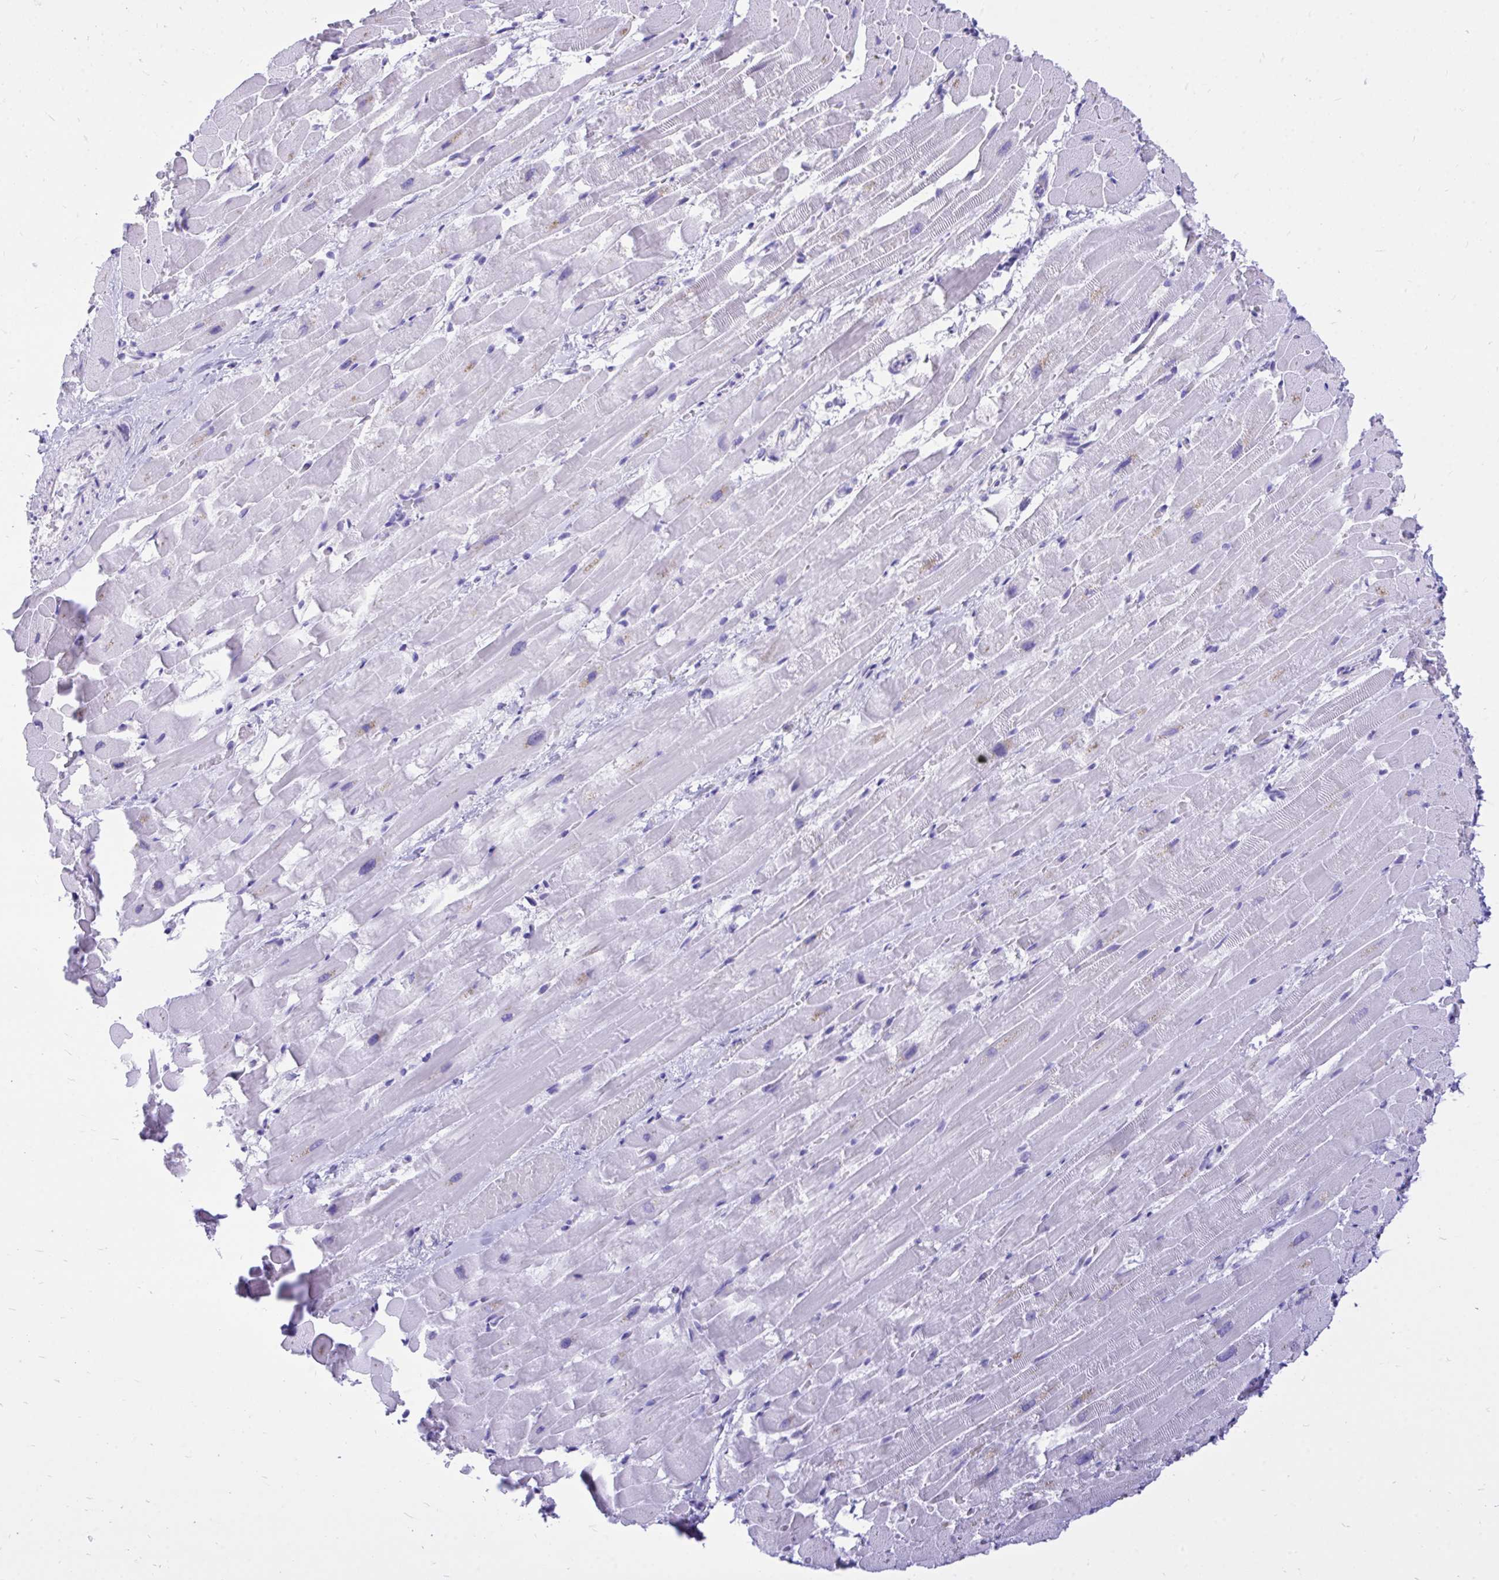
{"staining": {"intensity": "weak", "quantity": "<25%", "location": "cytoplasmic/membranous"}, "tissue": "heart muscle", "cell_type": "Cardiomyocytes", "image_type": "normal", "snomed": [{"axis": "morphology", "description": "Normal tissue, NOS"}, {"axis": "topography", "description": "Heart"}], "caption": "The immunohistochemistry image has no significant expression in cardiomyocytes of heart muscle.", "gene": "MON1A", "patient": {"sex": "male", "age": 37}}